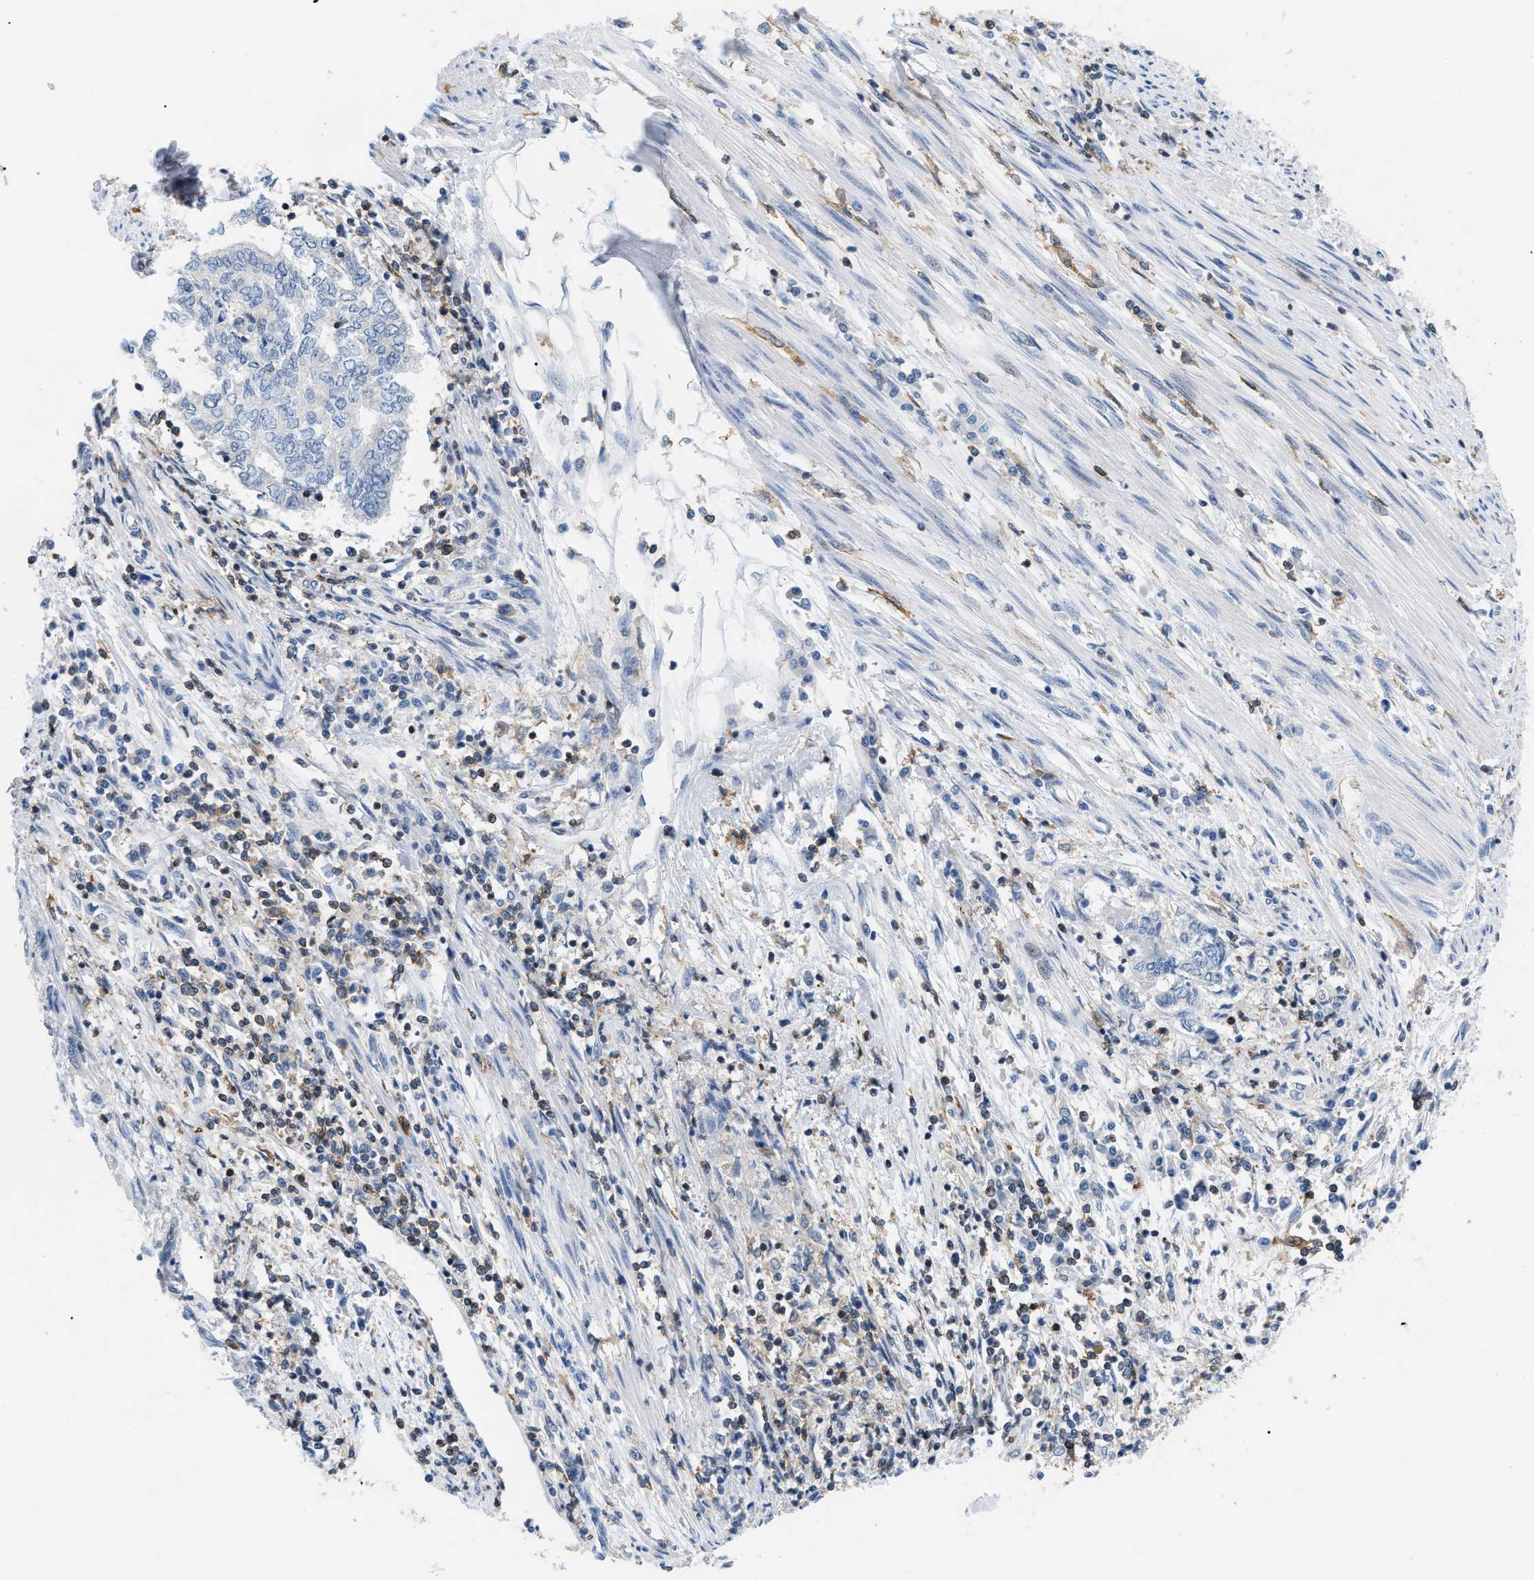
{"staining": {"intensity": "negative", "quantity": "none", "location": "none"}, "tissue": "endometrial cancer", "cell_type": "Tumor cells", "image_type": "cancer", "snomed": [{"axis": "morphology", "description": "Adenocarcinoma, NOS"}, {"axis": "topography", "description": "Uterus"}, {"axis": "topography", "description": "Endometrium"}], "caption": "IHC of human endometrial cancer (adenocarcinoma) shows no positivity in tumor cells.", "gene": "INPP5D", "patient": {"sex": "female", "age": 70}}